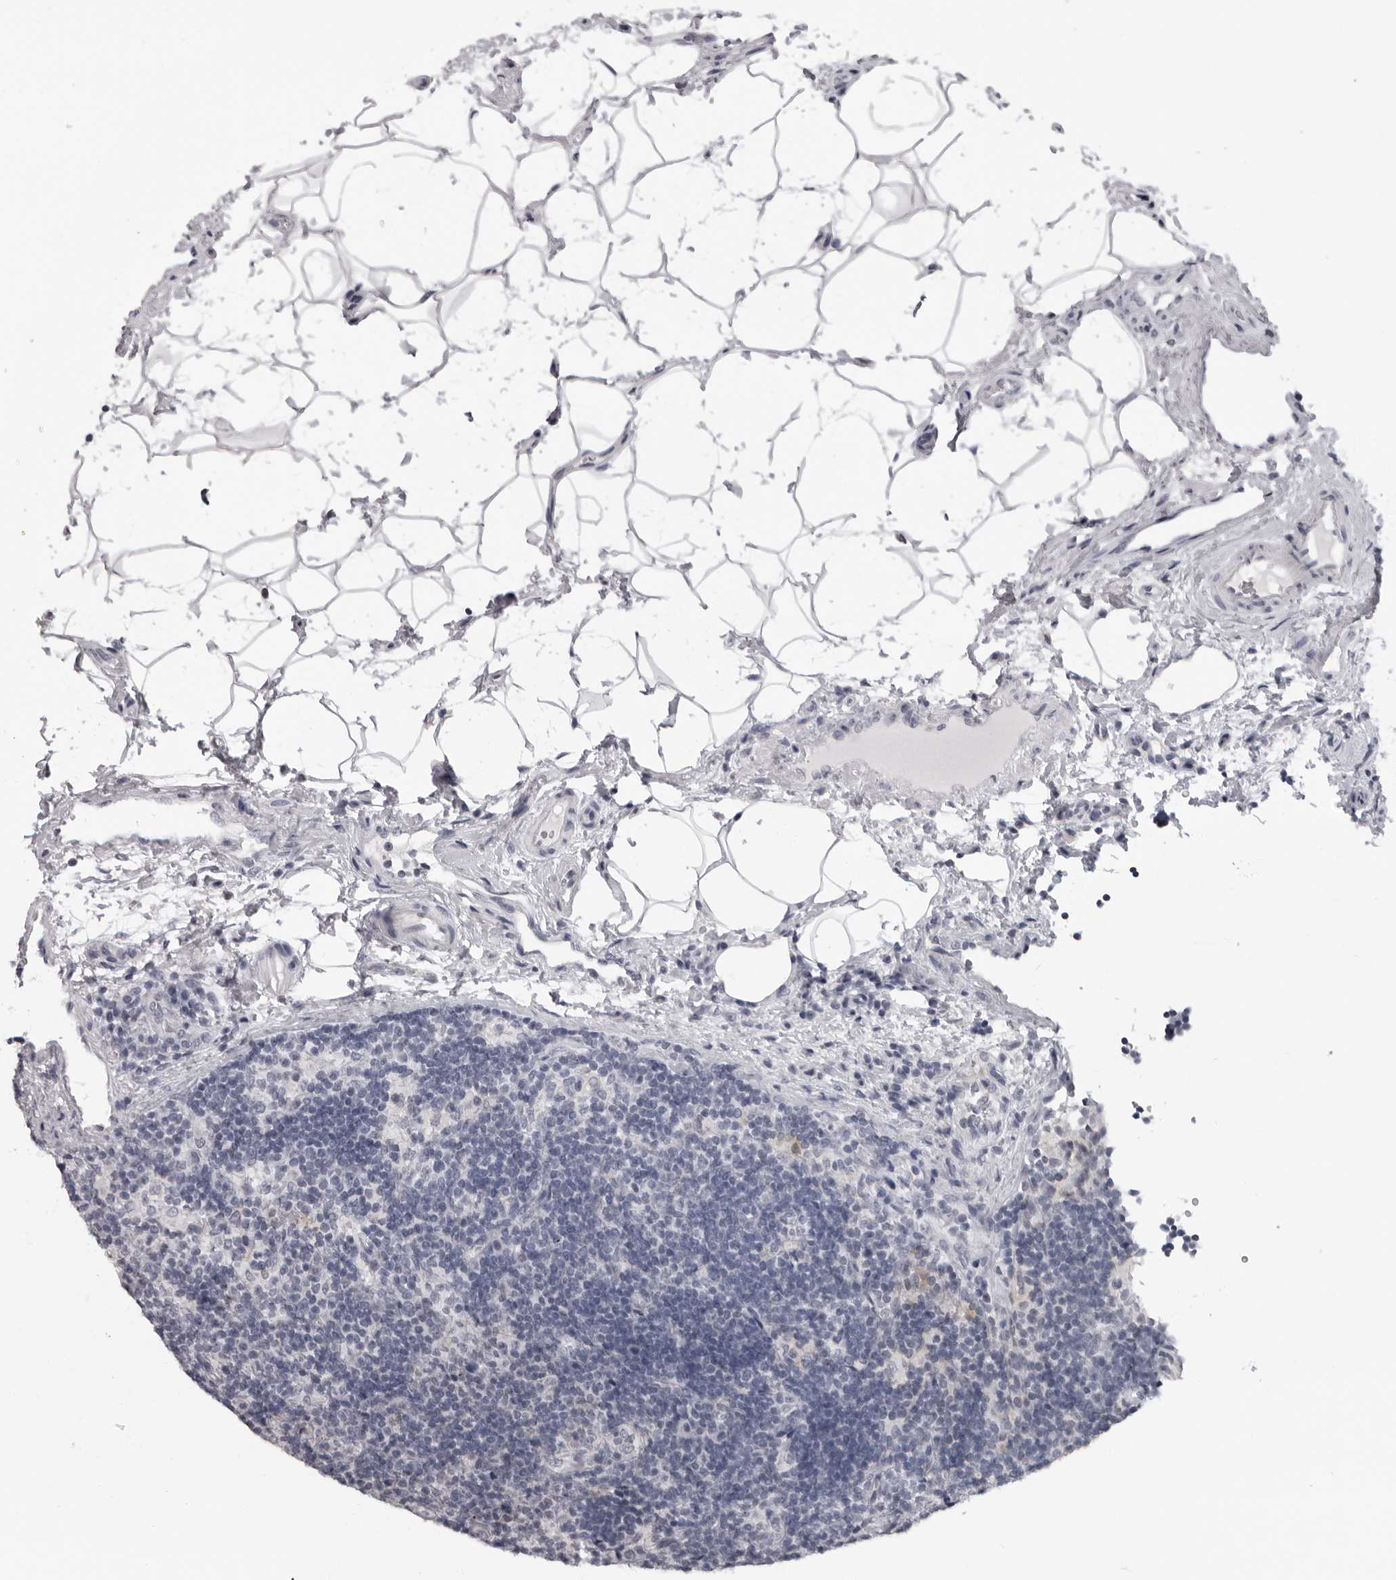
{"staining": {"intensity": "negative", "quantity": "none", "location": "none"}, "tissue": "lymph node", "cell_type": "Germinal center cells", "image_type": "normal", "snomed": [{"axis": "morphology", "description": "Normal tissue, NOS"}, {"axis": "topography", "description": "Lymph node"}], "caption": "Immunohistochemistry histopathology image of unremarkable lymph node: lymph node stained with DAB (3,3'-diaminobenzidine) exhibits no significant protein expression in germinal center cells.", "gene": "DNALI1", "patient": {"sex": "female", "age": 22}}